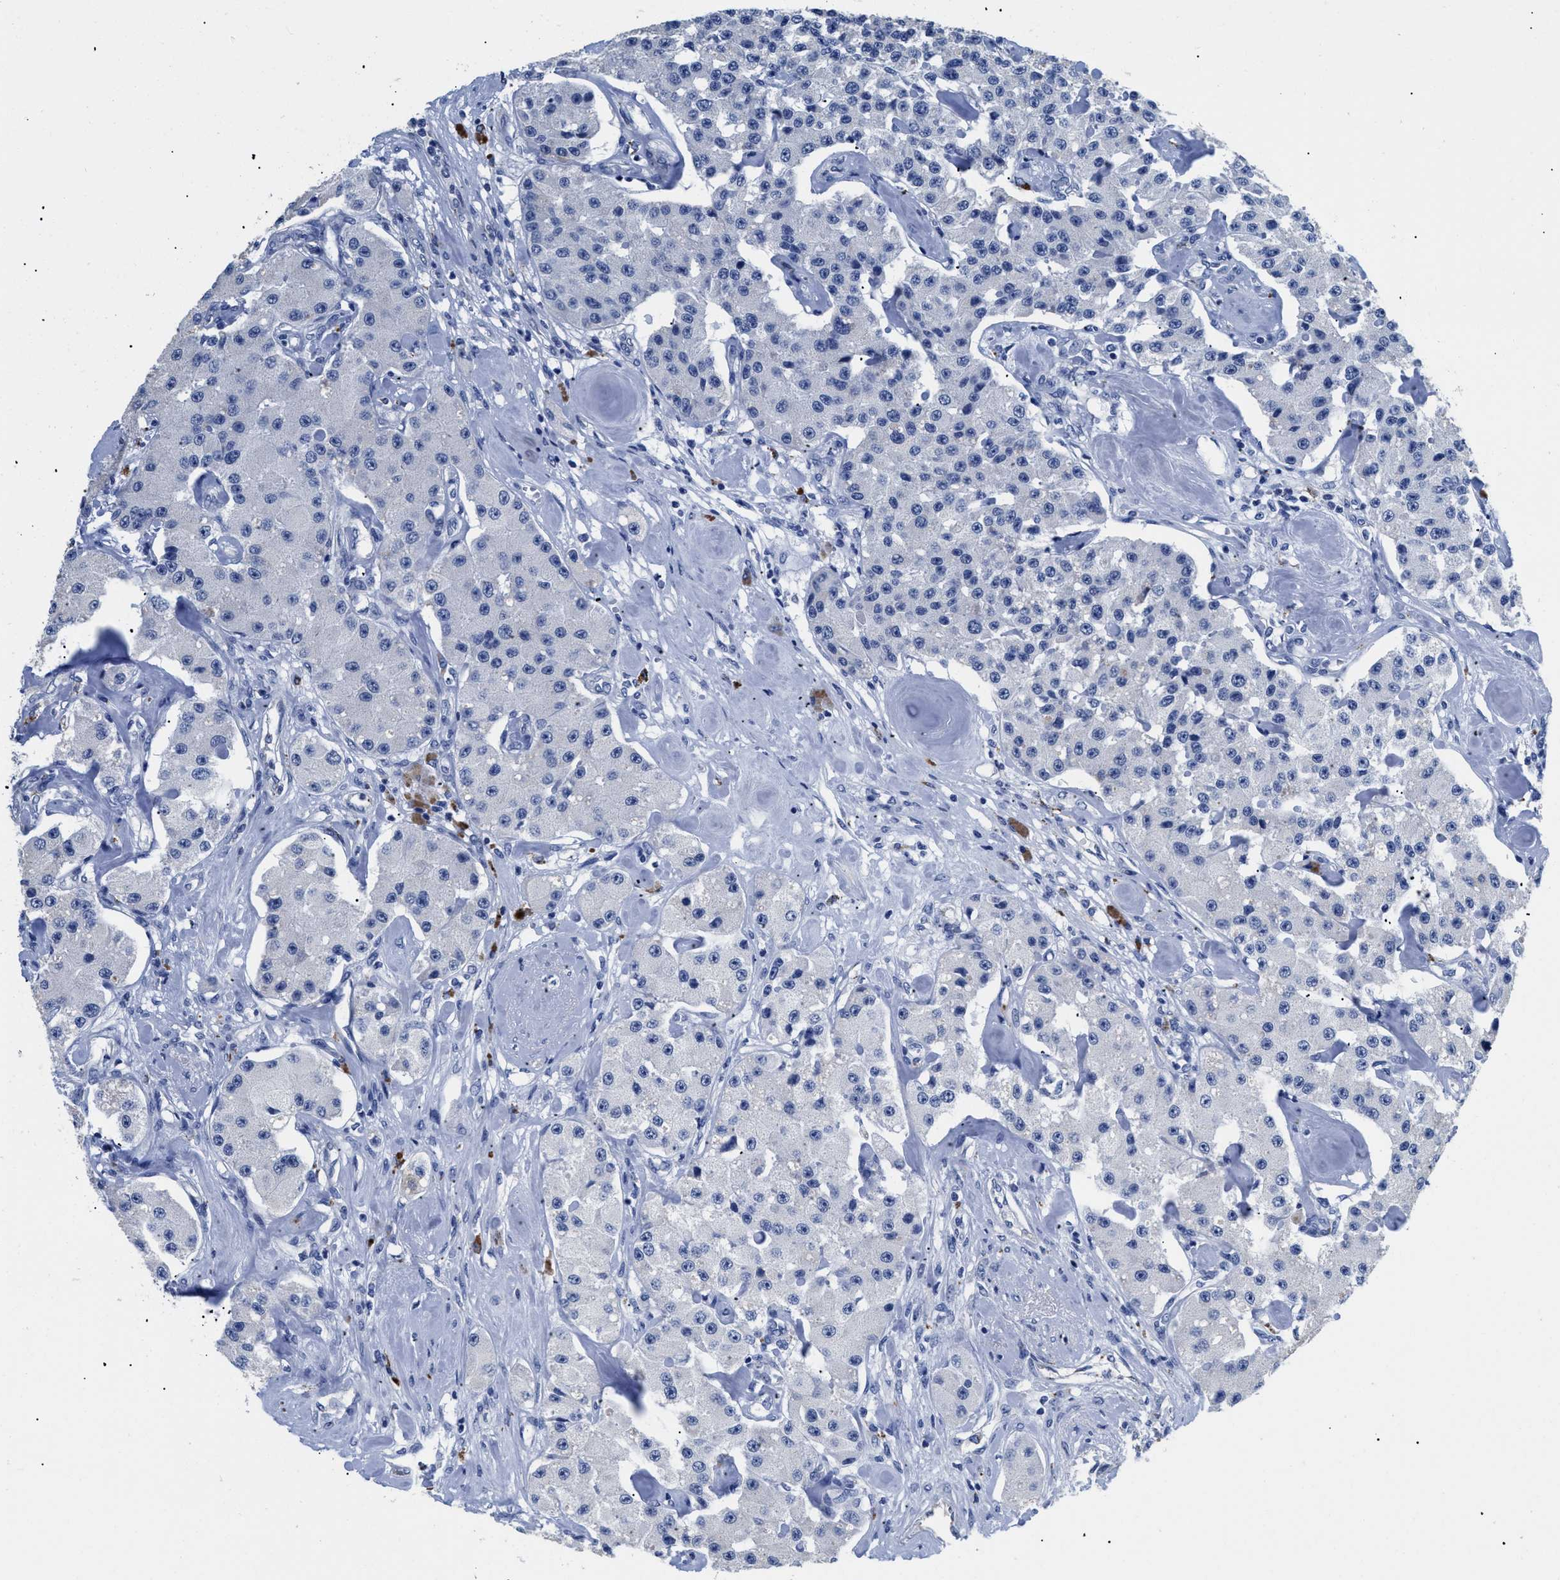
{"staining": {"intensity": "negative", "quantity": "none", "location": "none"}, "tissue": "carcinoid", "cell_type": "Tumor cells", "image_type": "cancer", "snomed": [{"axis": "morphology", "description": "Carcinoid, malignant, NOS"}, {"axis": "topography", "description": "Pancreas"}], "caption": "Photomicrograph shows no significant protein staining in tumor cells of carcinoid. The staining was performed using DAB to visualize the protein expression in brown, while the nuclei were stained in blue with hematoxylin (Magnification: 20x).", "gene": "APOBEC2", "patient": {"sex": "male", "age": 41}}